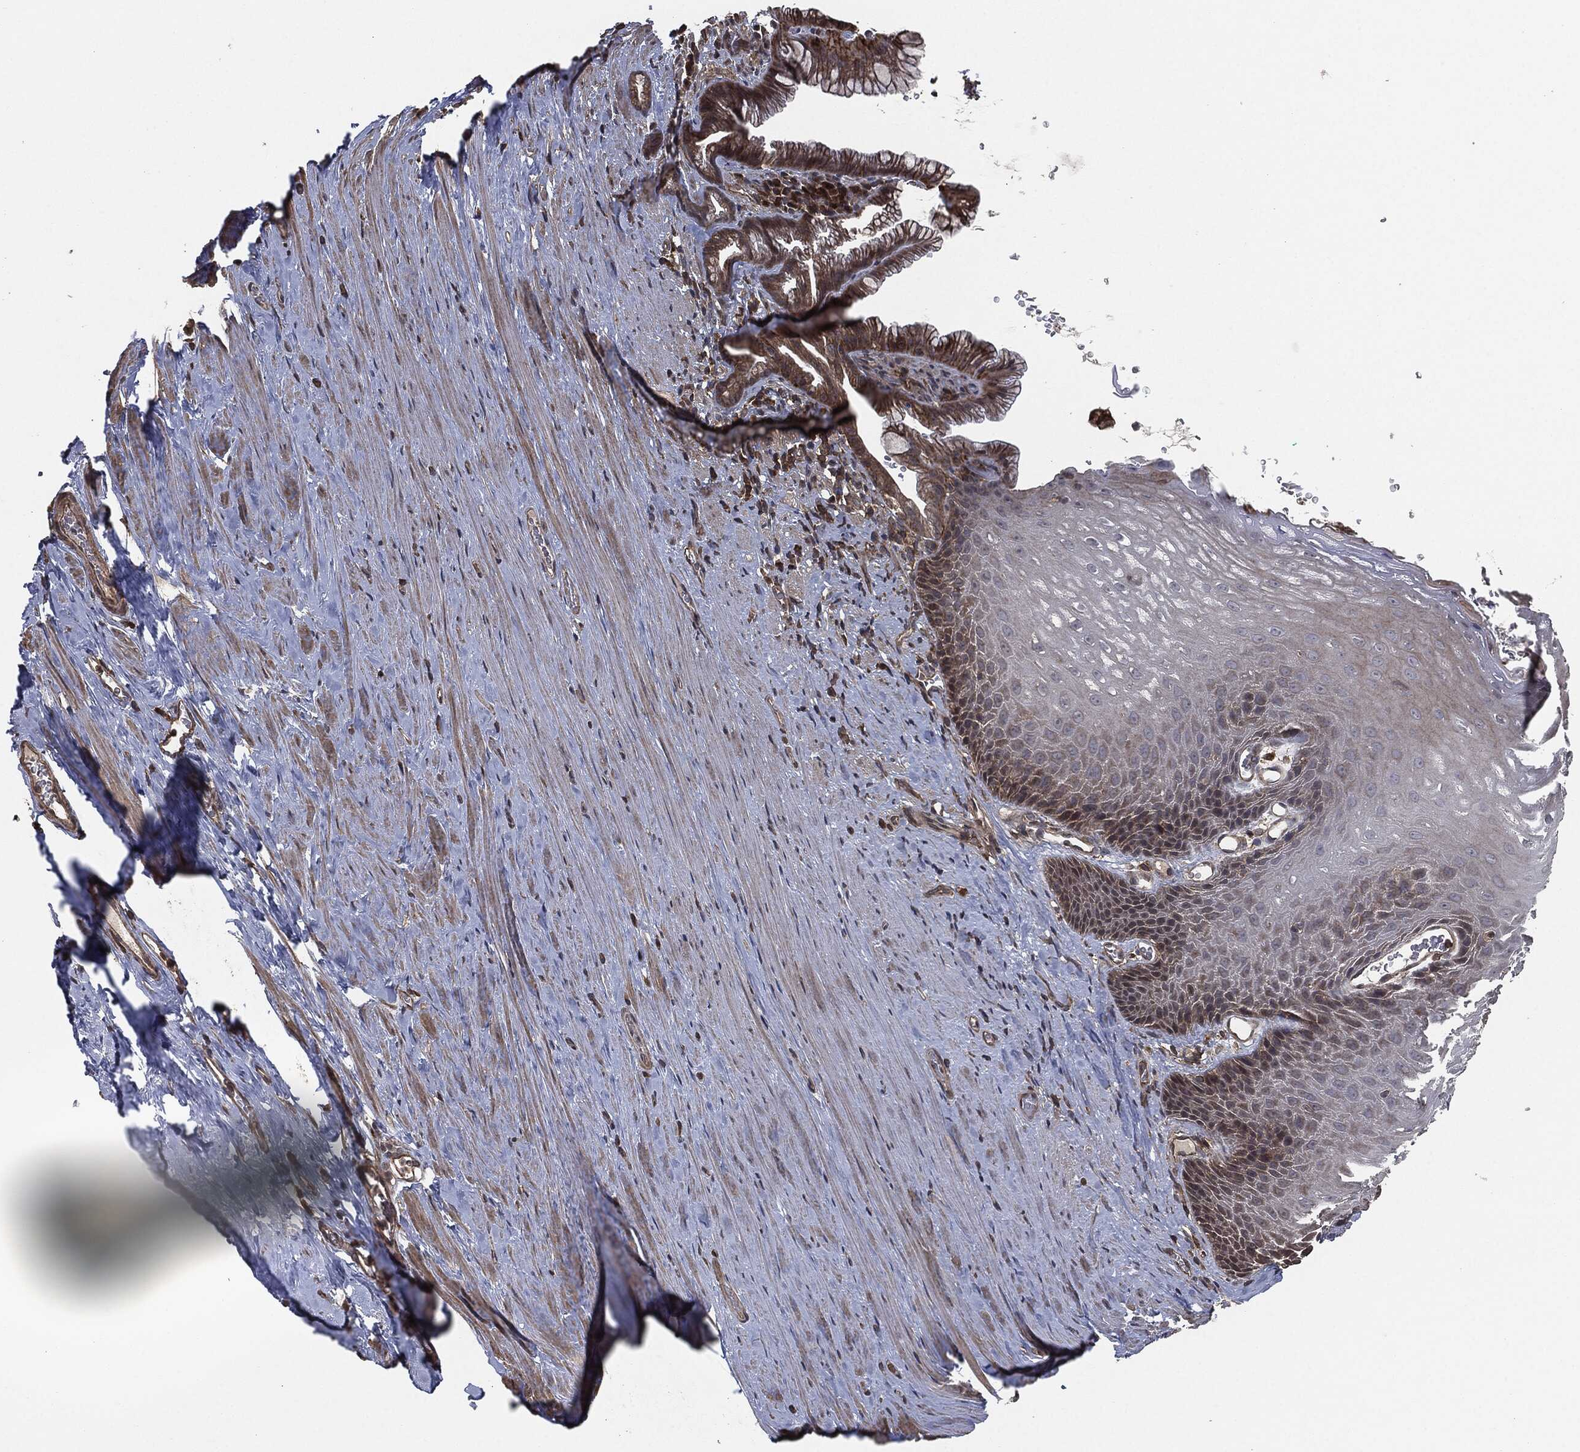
{"staining": {"intensity": "weak", "quantity": "<25%", "location": "cytoplasmic/membranous"}, "tissue": "esophagus", "cell_type": "Squamous epithelial cells", "image_type": "normal", "snomed": [{"axis": "morphology", "description": "Normal tissue, NOS"}, {"axis": "topography", "description": "Esophagus"}], "caption": "High power microscopy image of an IHC histopathology image of normal esophagus, revealing no significant expression in squamous epithelial cells. The staining was performed using DAB to visualize the protein expression in brown, while the nuclei were stained in blue with hematoxylin (Magnification: 20x).", "gene": "ERBIN", "patient": {"sex": "male", "age": 64}}